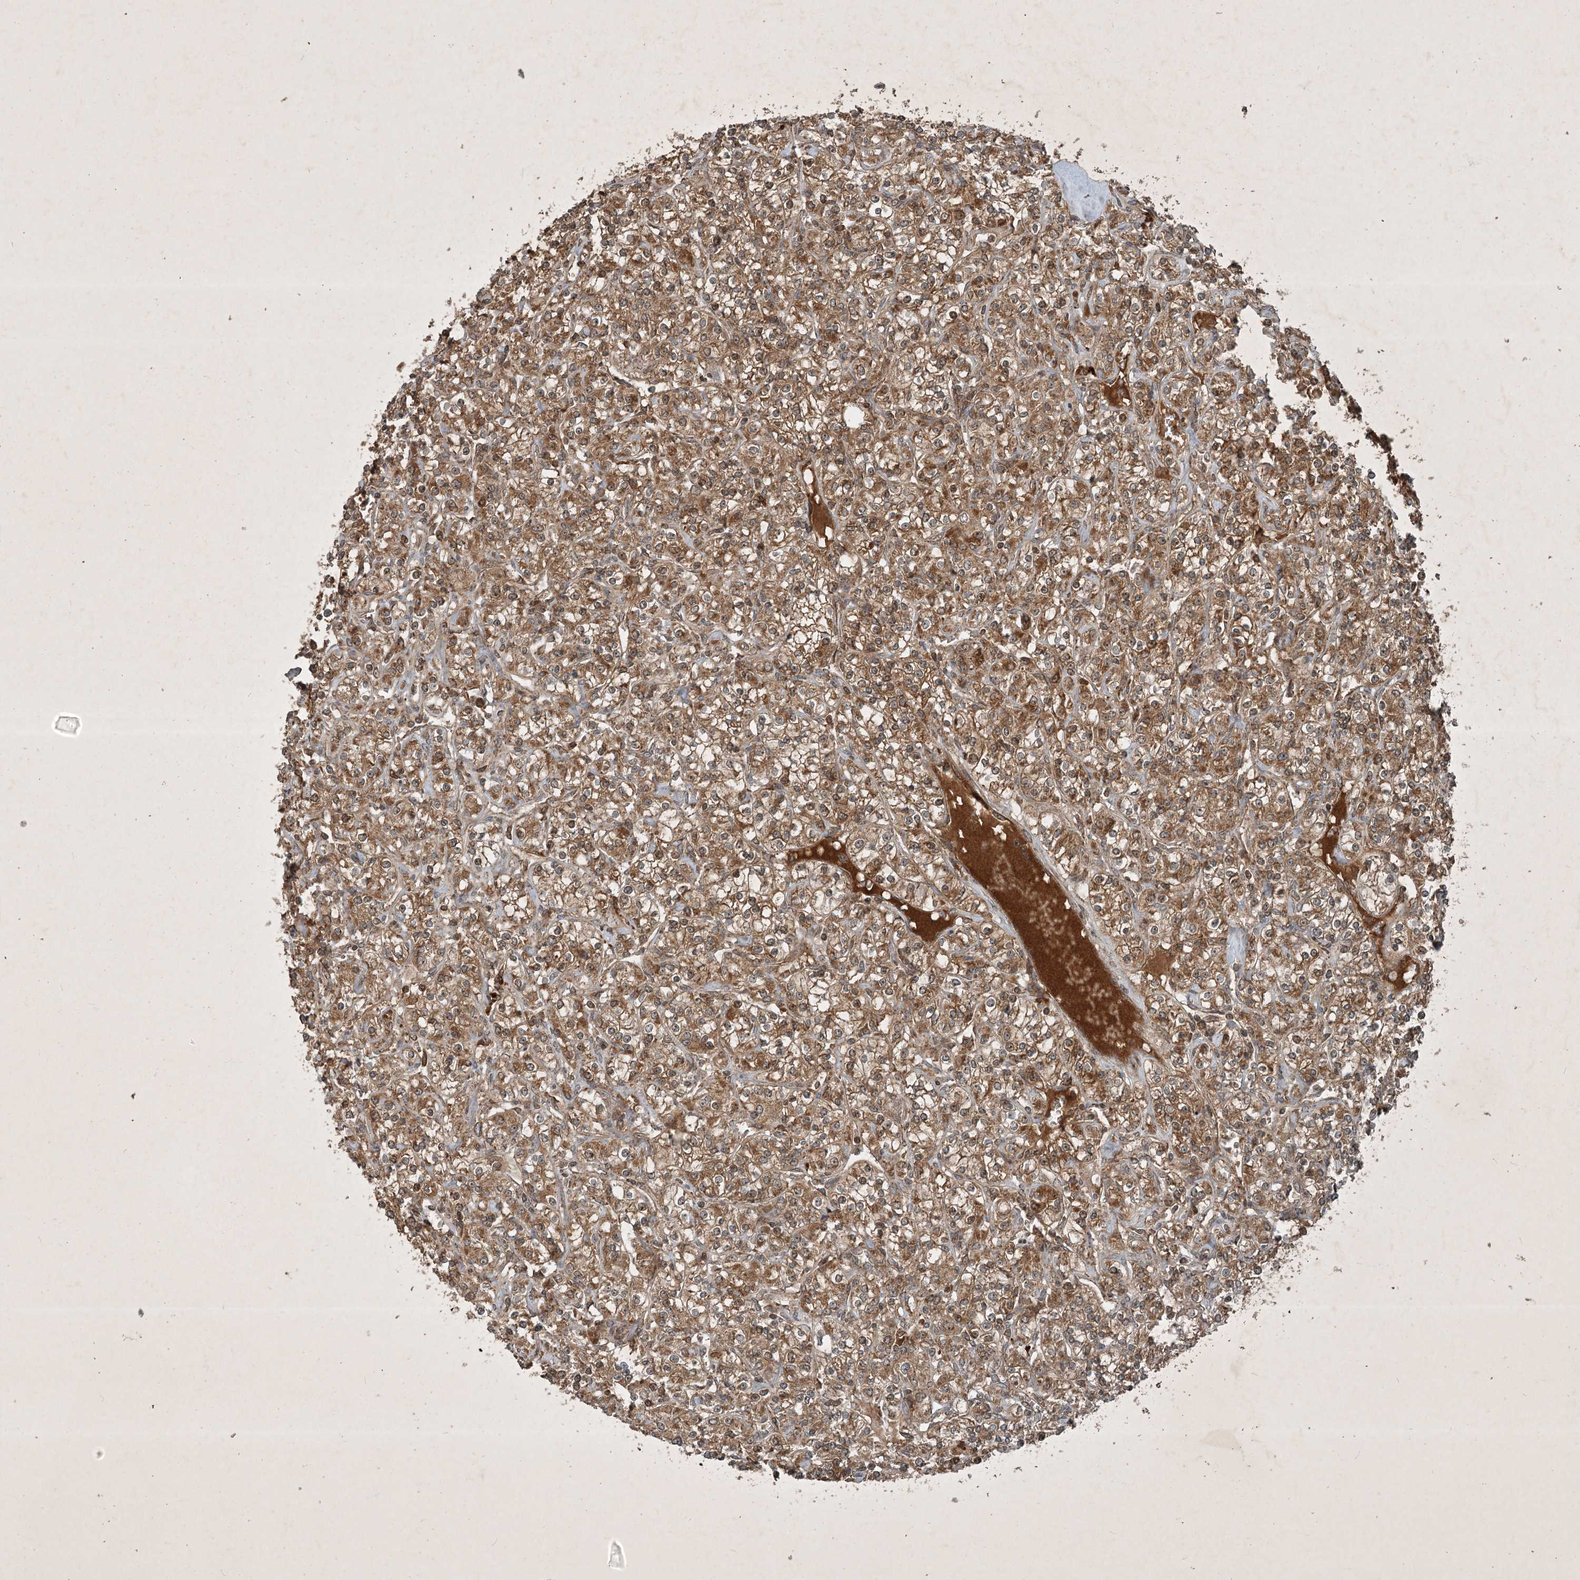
{"staining": {"intensity": "moderate", "quantity": ">75%", "location": "cytoplasmic/membranous"}, "tissue": "renal cancer", "cell_type": "Tumor cells", "image_type": "cancer", "snomed": [{"axis": "morphology", "description": "Adenocarcinoma, NOS"}, {"axis": "topography", "description": "Kidney"}], "caption": "Renal cancer (adenocarcinoma) tissue shows moderate cytoplasmic/membranous positivity in about >75% of tumor cells, visualized by immunohistochemistry. (brown staining indicates protein expression, while blue staining denotes nuclei).", "gene": "UNC93A", "patient": {"sex": "male", "age": 77}}